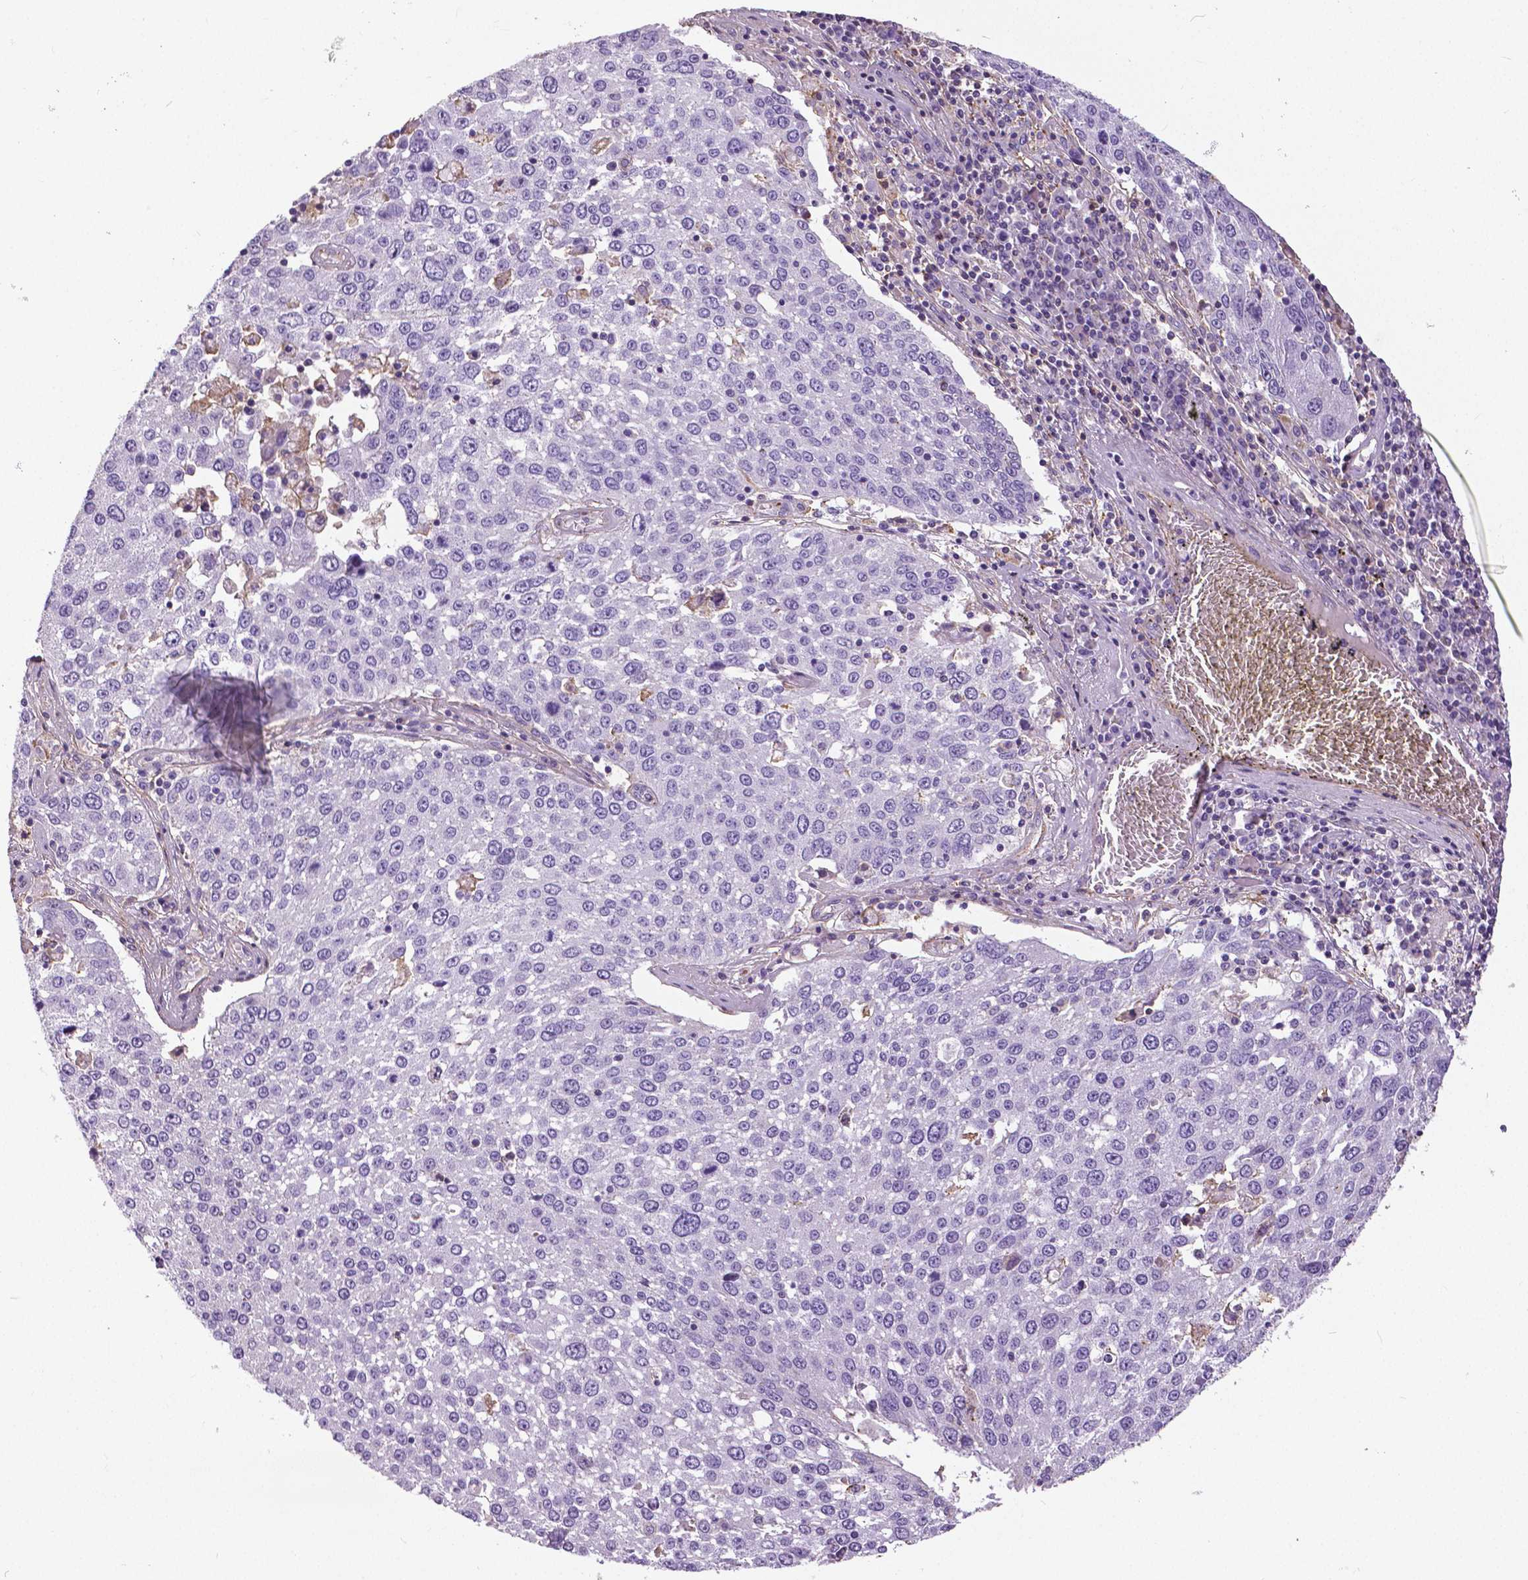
{"staining": {"intensity": "negative", "quantity": "none", "location": "none"}, "tissue": "lung cancer", "cell_type": "Tumor cells", "image_type": "cancer", "snomed": [{"axis": "morphology", "description": "Squamous cell carcinoma, NOS"}, {"axis": "topography", "description": "Lung"}], "caption": "Immunohistochemistry (IHC) histopathology image of human lung cancer (squamous cell carcinoma) stained for a protein (brown), which shows no expression in tumor cells. Brightfield microscopy of immunohistochemistry stained with DAB (3,3'-diaminobenzidine) (brown) and hematoxylin (blue), captured at high magnification.", "gene": "ANXA13", "patient": {"sex": "male", "age": 65}}